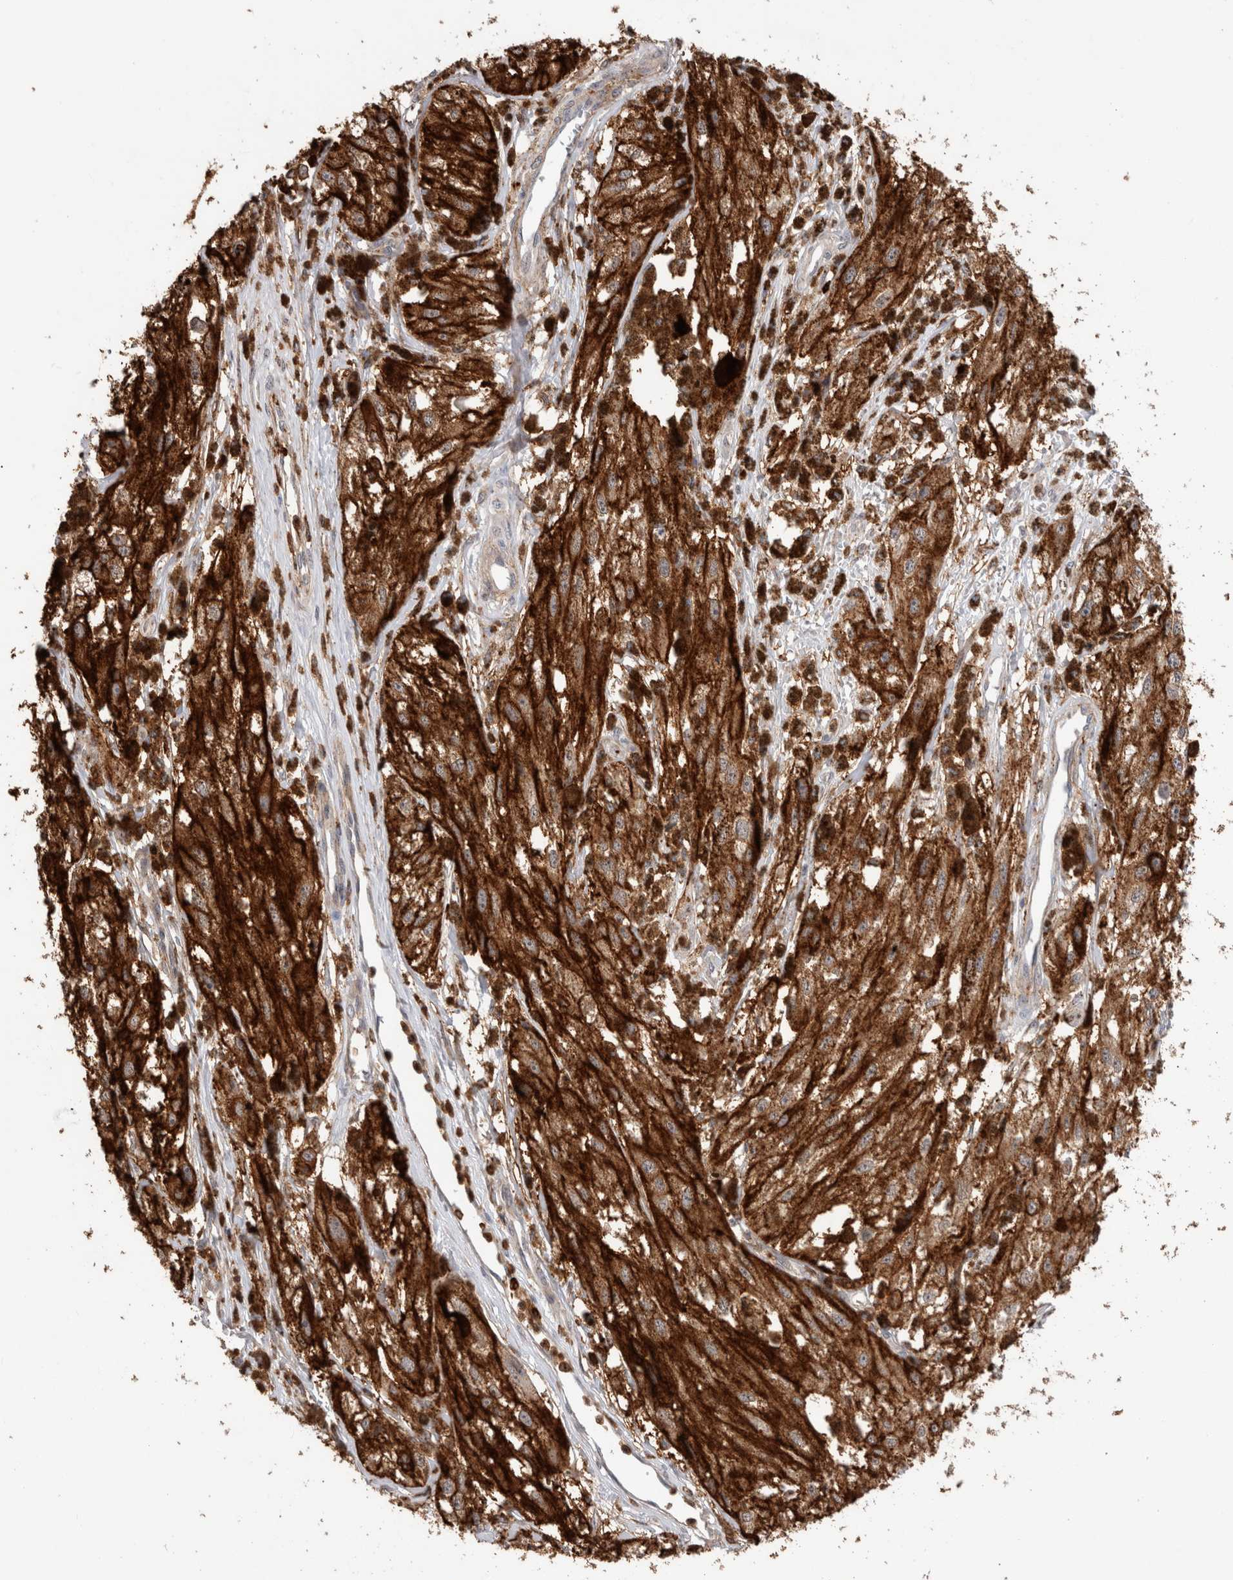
{"staining": {"intensity": "strong", "quantity": ">75%", "location": "cytoplasmic/membranous"}, "tissue": "melanoma", "cell_type": "Tumor cells", "image_type": "cancer", "snomed": [{"axis": "morphology", "description": "Malignant melanoma, NOS"}, {"axis": "topography", "description": "Skin"}], "caption": "This is a micrograph of immunohistochemistry staining of melanoma, which shows strong expression in the cytoplasmic/membranous of tumor cells.", "gene": "CCDC88B", "patient": {"sex": "male", "age": 88}}